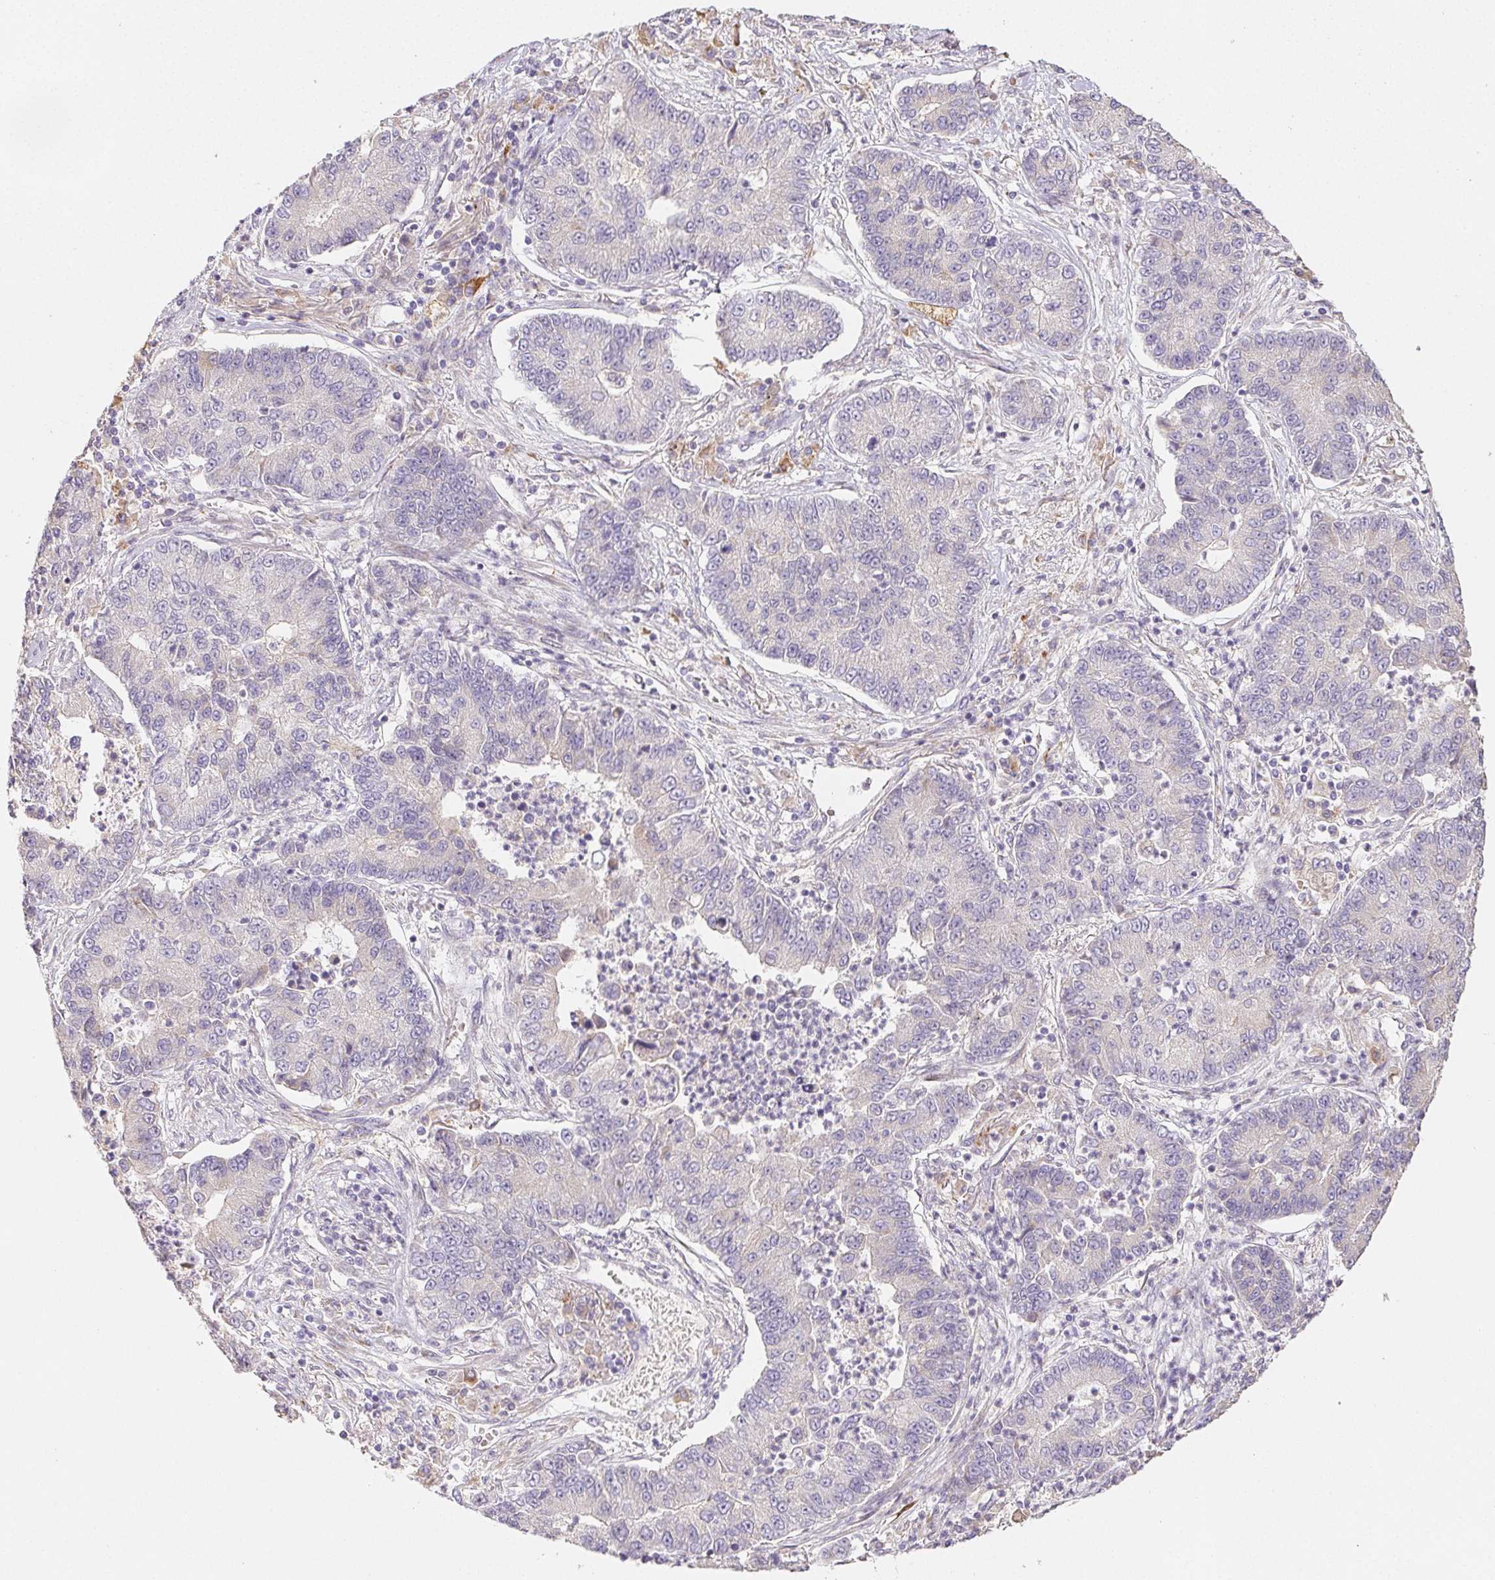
{"staining": {"intensity": "negative", "quantity": "none", "location": "none"}, "tissue": "lung cancer", "cell_type": "Tumor cells", "image_type": "cancer", "snomed": [{"axis": "morphology", "description": "Adenocarcinoma, NOS"}, {"axis": "topography", "description": "Lung"}], "caption": "The photomicrograph demonstrates no staining of tumor cells in lung cancer.", "gene": "ACVR1B", "patient": {"sex": "female", "age": 57}}